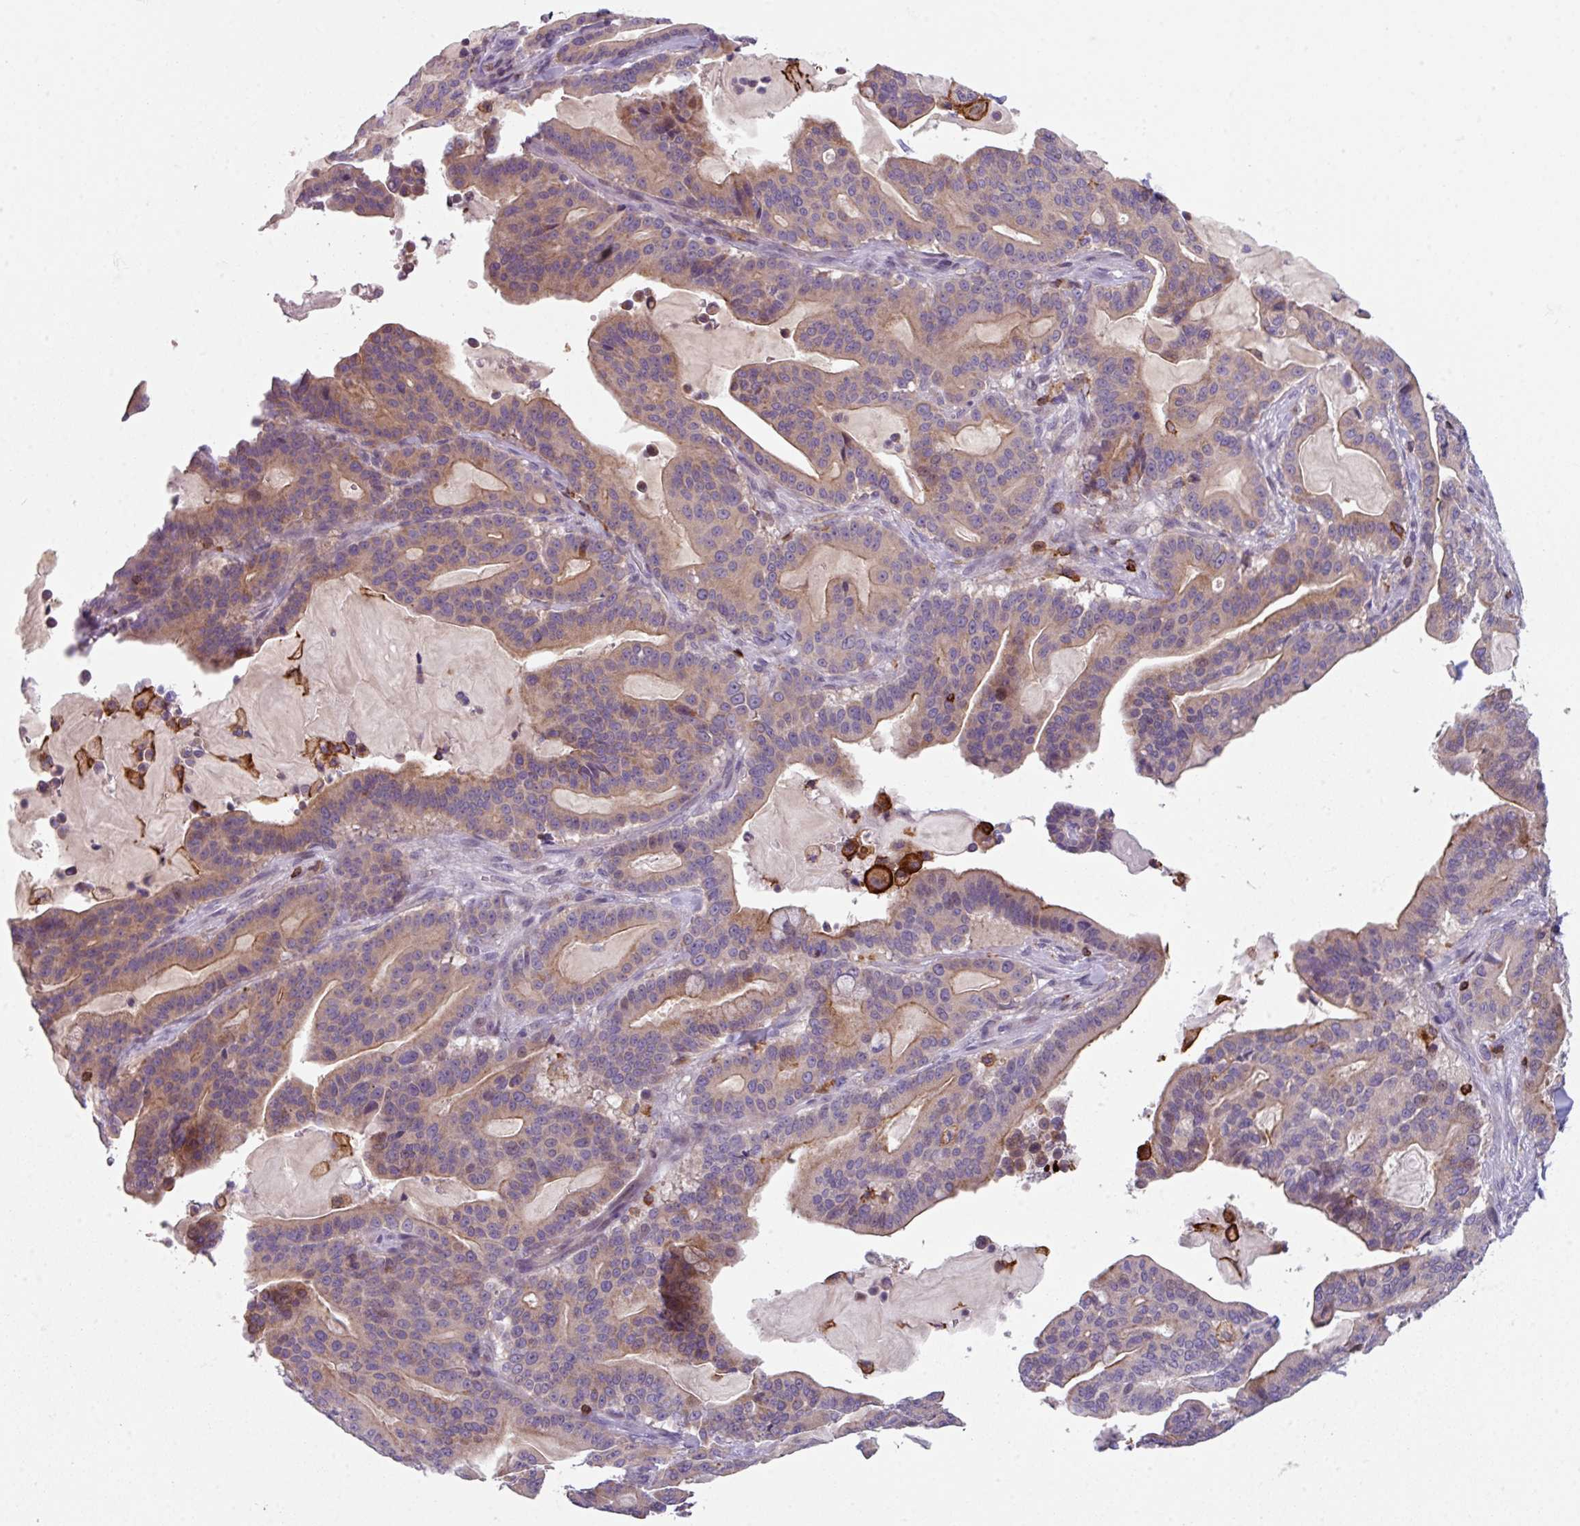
{"staining": {"intensity": "weak", "quantity": "25%-75%", "location": "cytoplasmic/membranous"}, "tissue": "pancreatic cancer", "cell_type": "Tumor cells", "image_type": "cancer", "snomed": [{"axis": "morphology", "description": "Adenocarcinoma, NOS"}, {"axis": "topography", "description": "Pancreas"}], "caption": "This photomicrograph reveals immunohistochemistry (IHC) staining of pancreatic adenocarcinoma, with low weak cytoplasmic/membranous expression in approximately 25%-75% of tumor cells.", "gene": "NEDD9", "patient": {"sex": "male", "age": 63}}